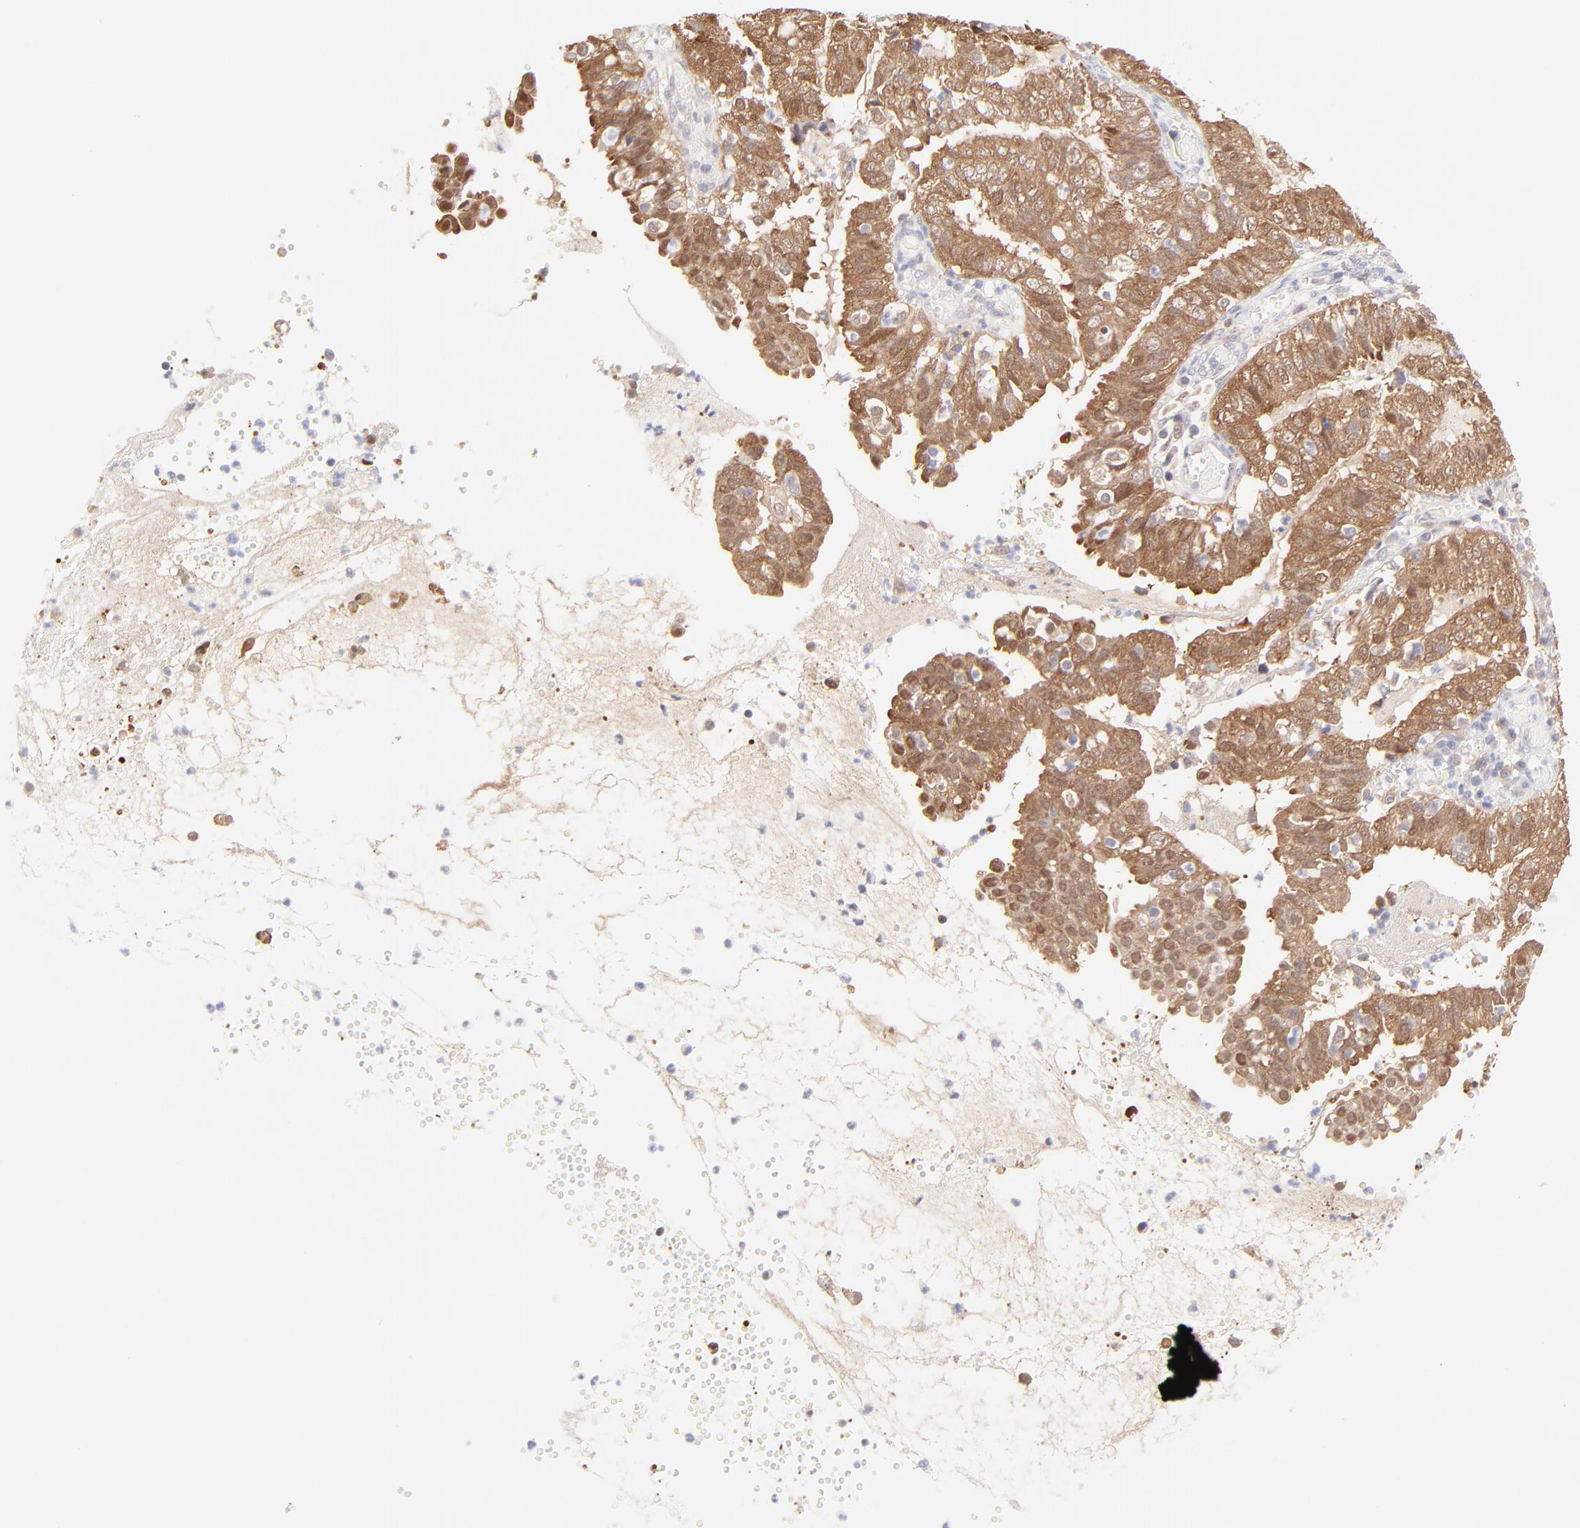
{"staining": {"intensity": "moderate", "quantity": ">75%", "location": "cytoplasmic/membranous"}, "tissue": "endometrial cancer", "cell_type": "Tumor cells", "image_type": "cancer", "snomed": [{"axis": "morphology", "description": "Adenocarcinoma, NOS"}, {"axis": "topography", "description": "Endometrium"}], "caption": "Tumor cells display medium levels of moderate cytoplasmic/membranous staining in about >75% of cells in human adenocarcinoma (endometrial).", "gene": "HYAL1", "patient": {"sex": "female", "age": 66}}